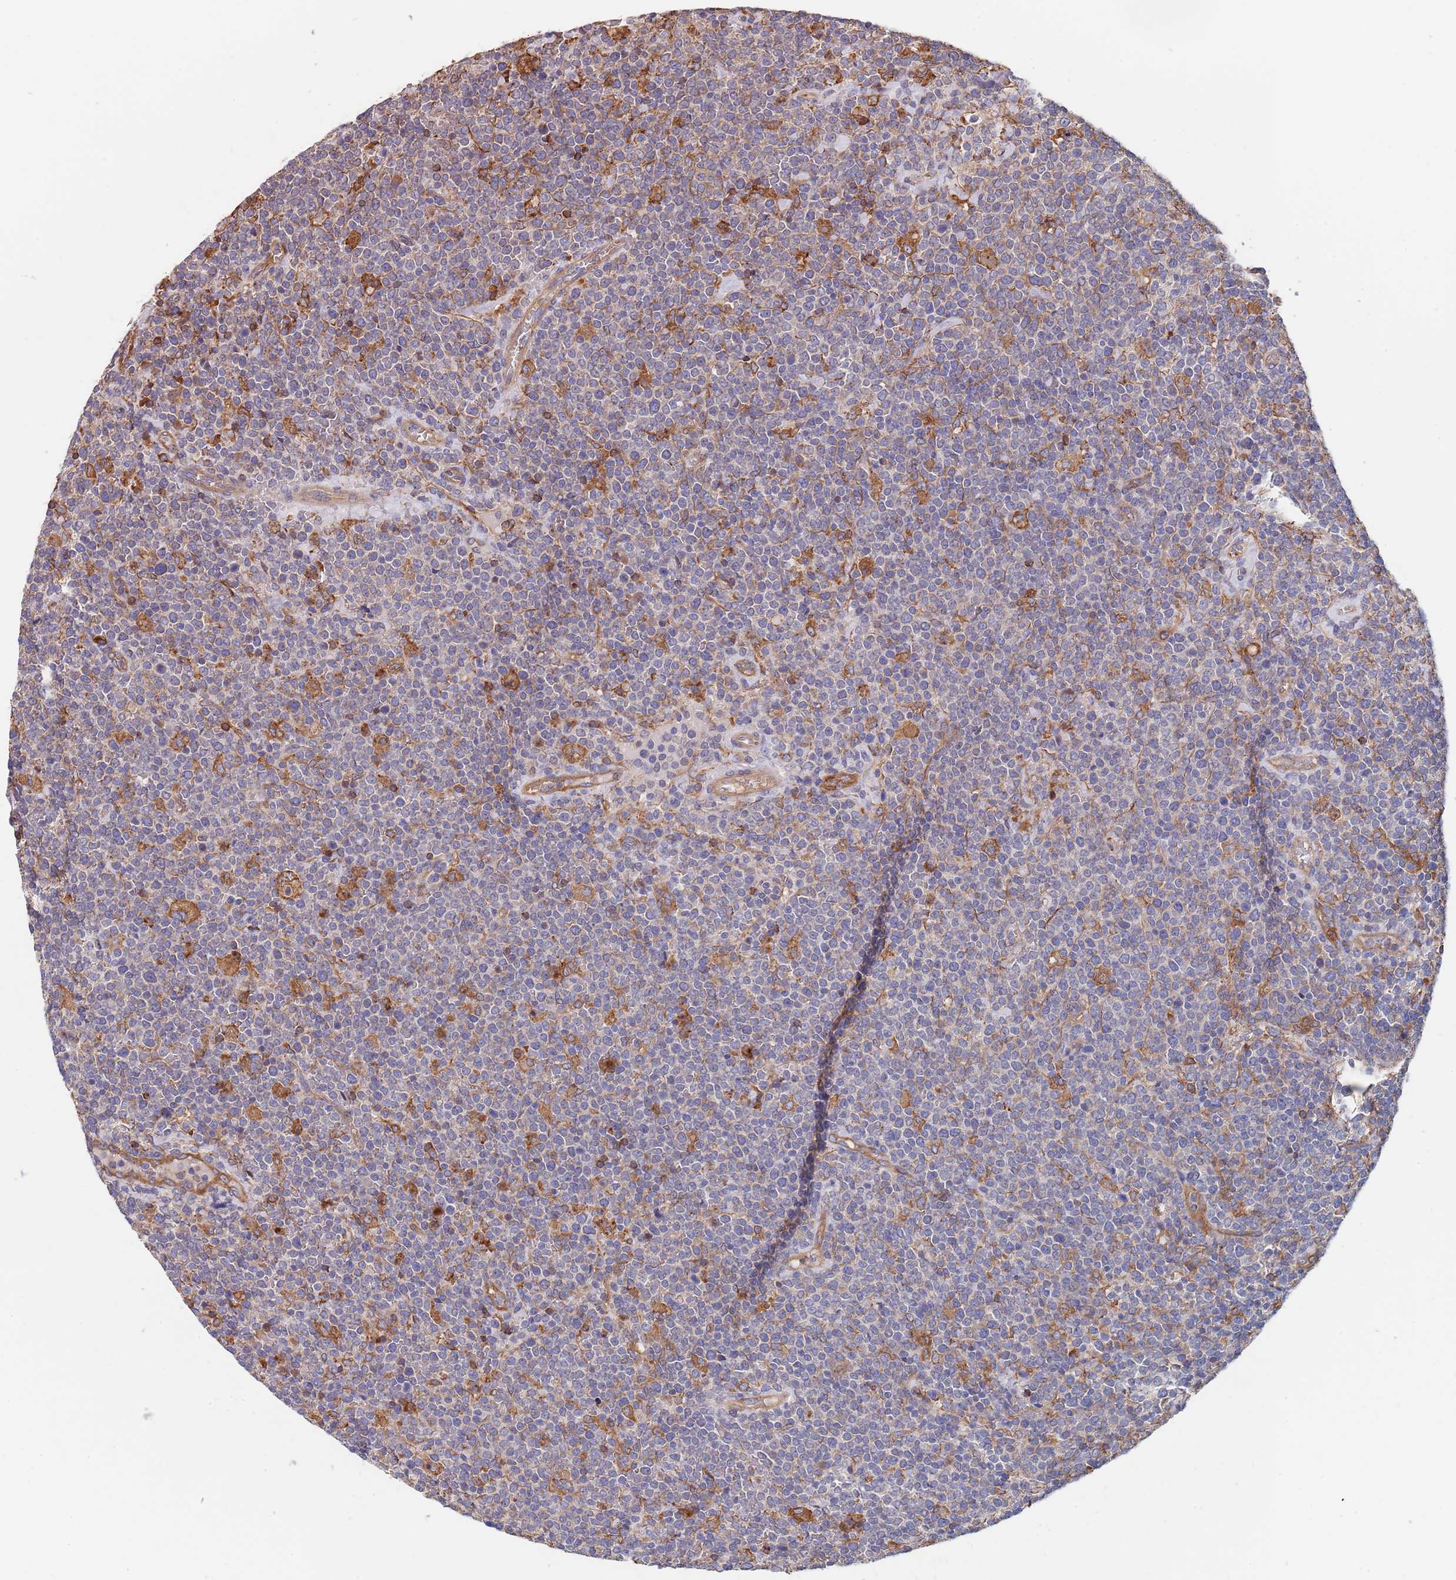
{"staining": {"intensity": "negative", "quantity": "none", "location": "none"}, "tissue": "lymphoma", "cell_type": "Tumor cells", "image_type": "cancer", "snomed": [{"axis": "morphology", "description": "Malignant lymphoma, non-Hodgkin's type, High grade"}, {"axis": "topography", "description": "Lymph node"}], "caption": "Tumor cells show no significant protein staining in high-grade malignant lymphoma, non-Hodgkin's type.", "gene": "DCUN1D3", "patient": {"sex": "male", "age": 61}}